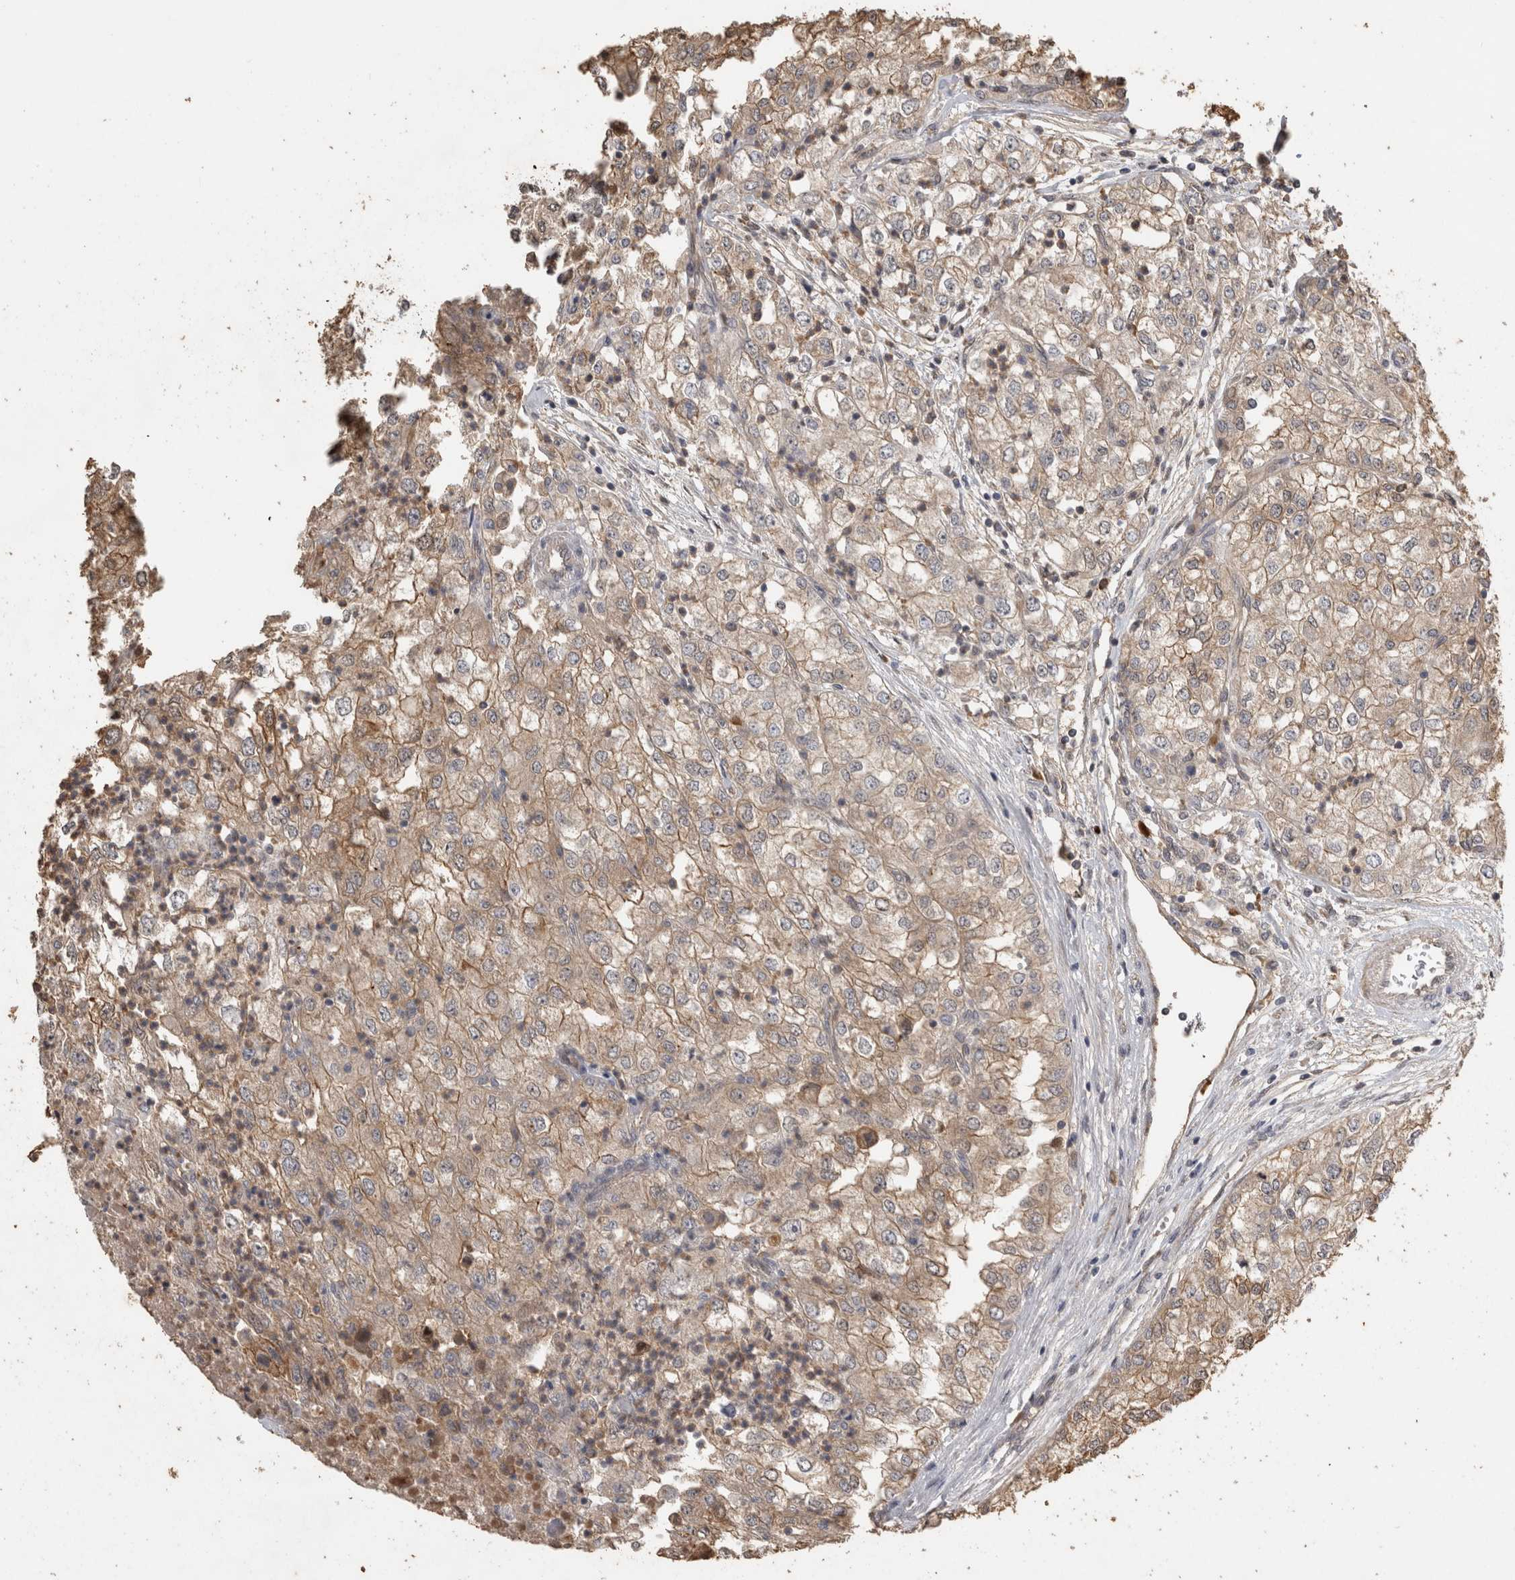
{"staining": {"intensity": "weak", "quantity": ">75%", "location": "cytoplasmic/membranous"}, "tissue": "renal cancer", "cell_type": "Tumor cells", "image_type": "cancer", "snomed": [{"axis": "morphology", "description": "Adenocarcinoma, NOS"}, {"axis": "topography", "description": "Kidney"}], "caption": "Weak cytoplasmic/membranous positivity for a protein is present in approximately >75% of tumor cells of renal cancer using immunohistochemistry.", "gene": "RHPN1", "patient": {"sex": "female", "age": 54}}